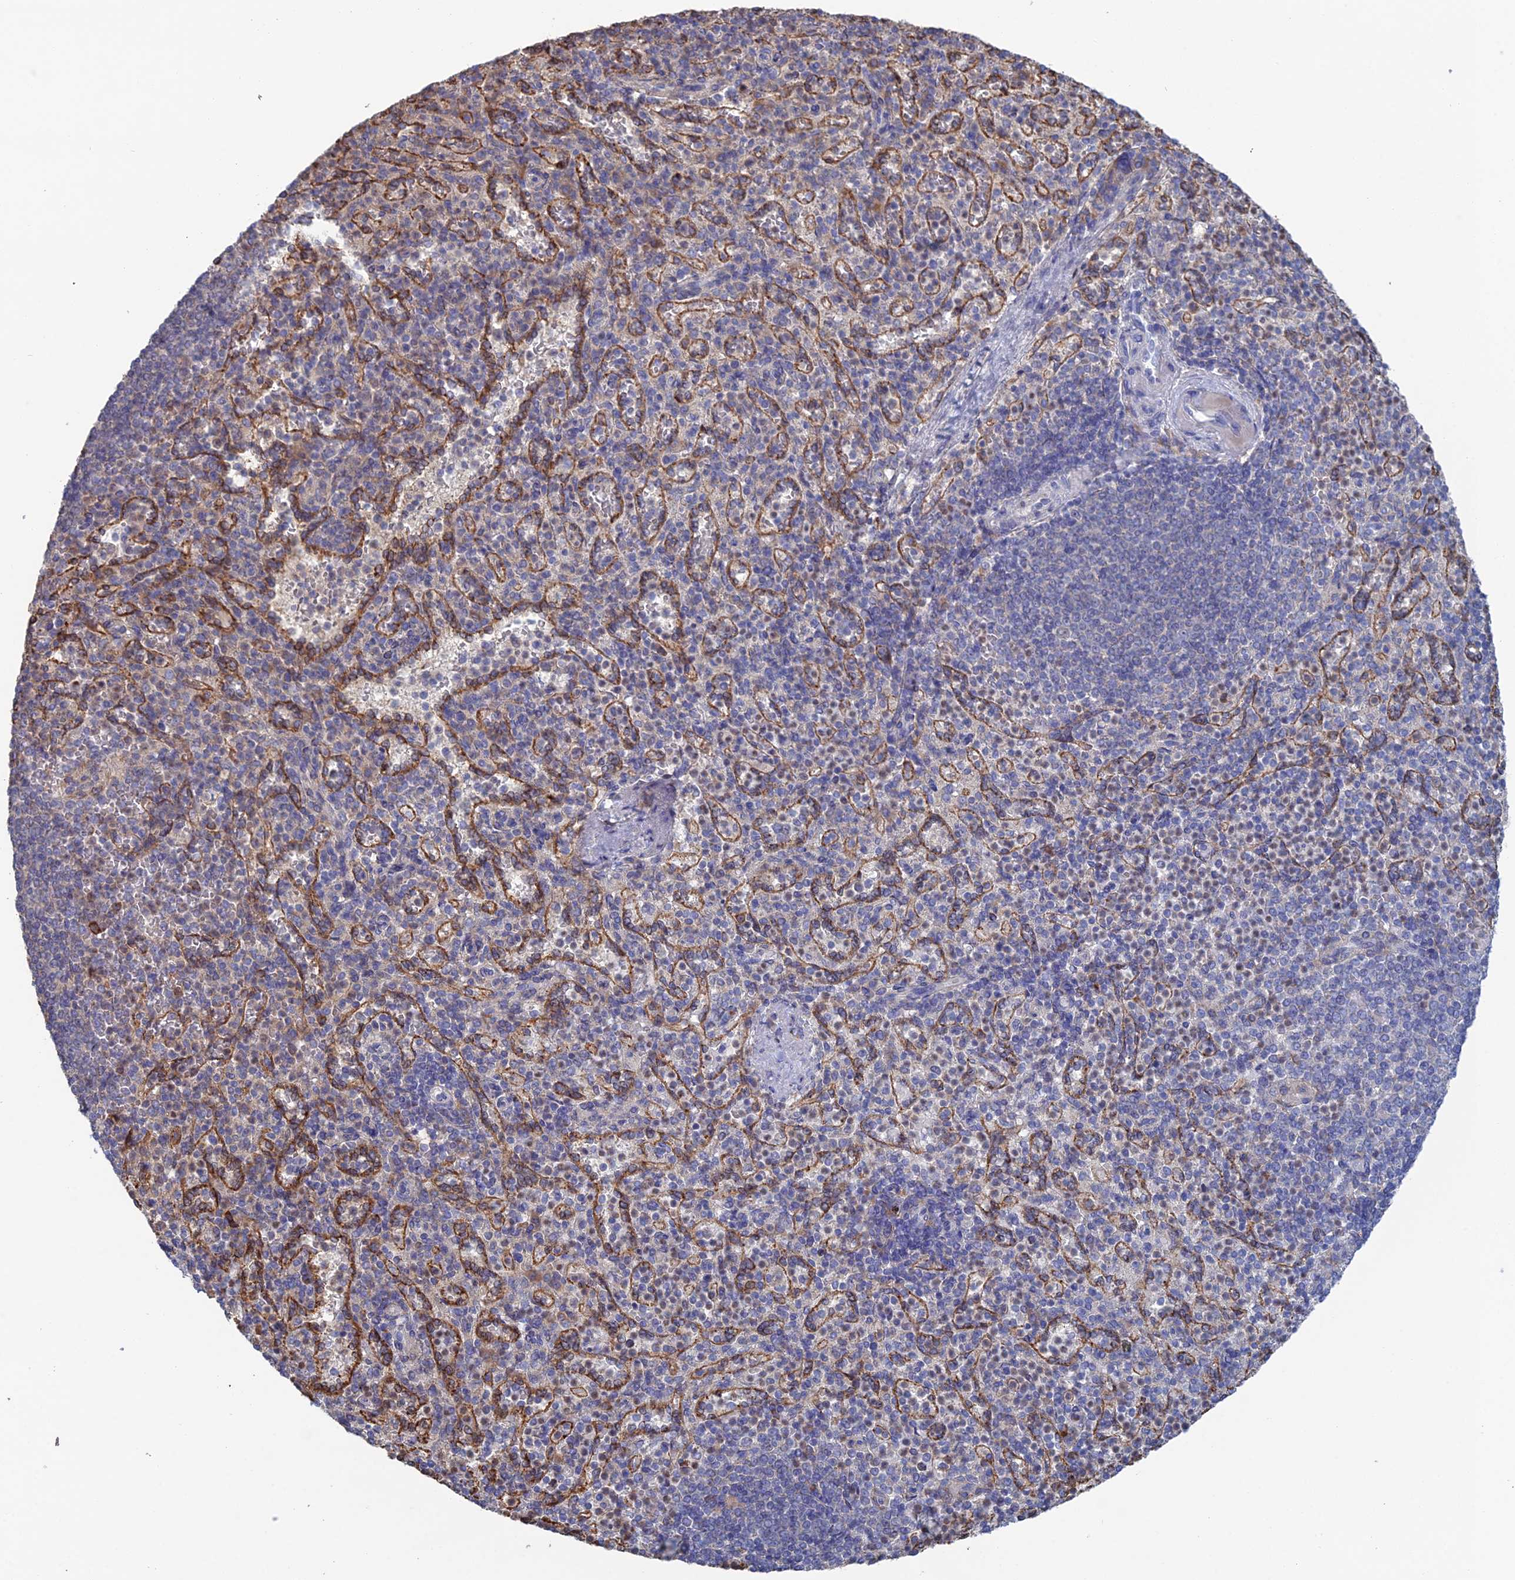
{"staining": {"intensity": "negative", "quantity": "none", "location": "none"}, "tissue": "spleen", "cell_type": "Cells in red pulp", "image_type": "normal", "snomed": [{"axis": "morphology", "description": "Normal tissue, NOS"}, {"axis": "topography", "description": "Spleen"}], "caption": "Immunohistochemical staining of unremarkable human spleen exhibits no significant positivity in cells in red pulp.", "gene": "TRAPPC6A", "patient": {"sex": "female", "age": 74}}